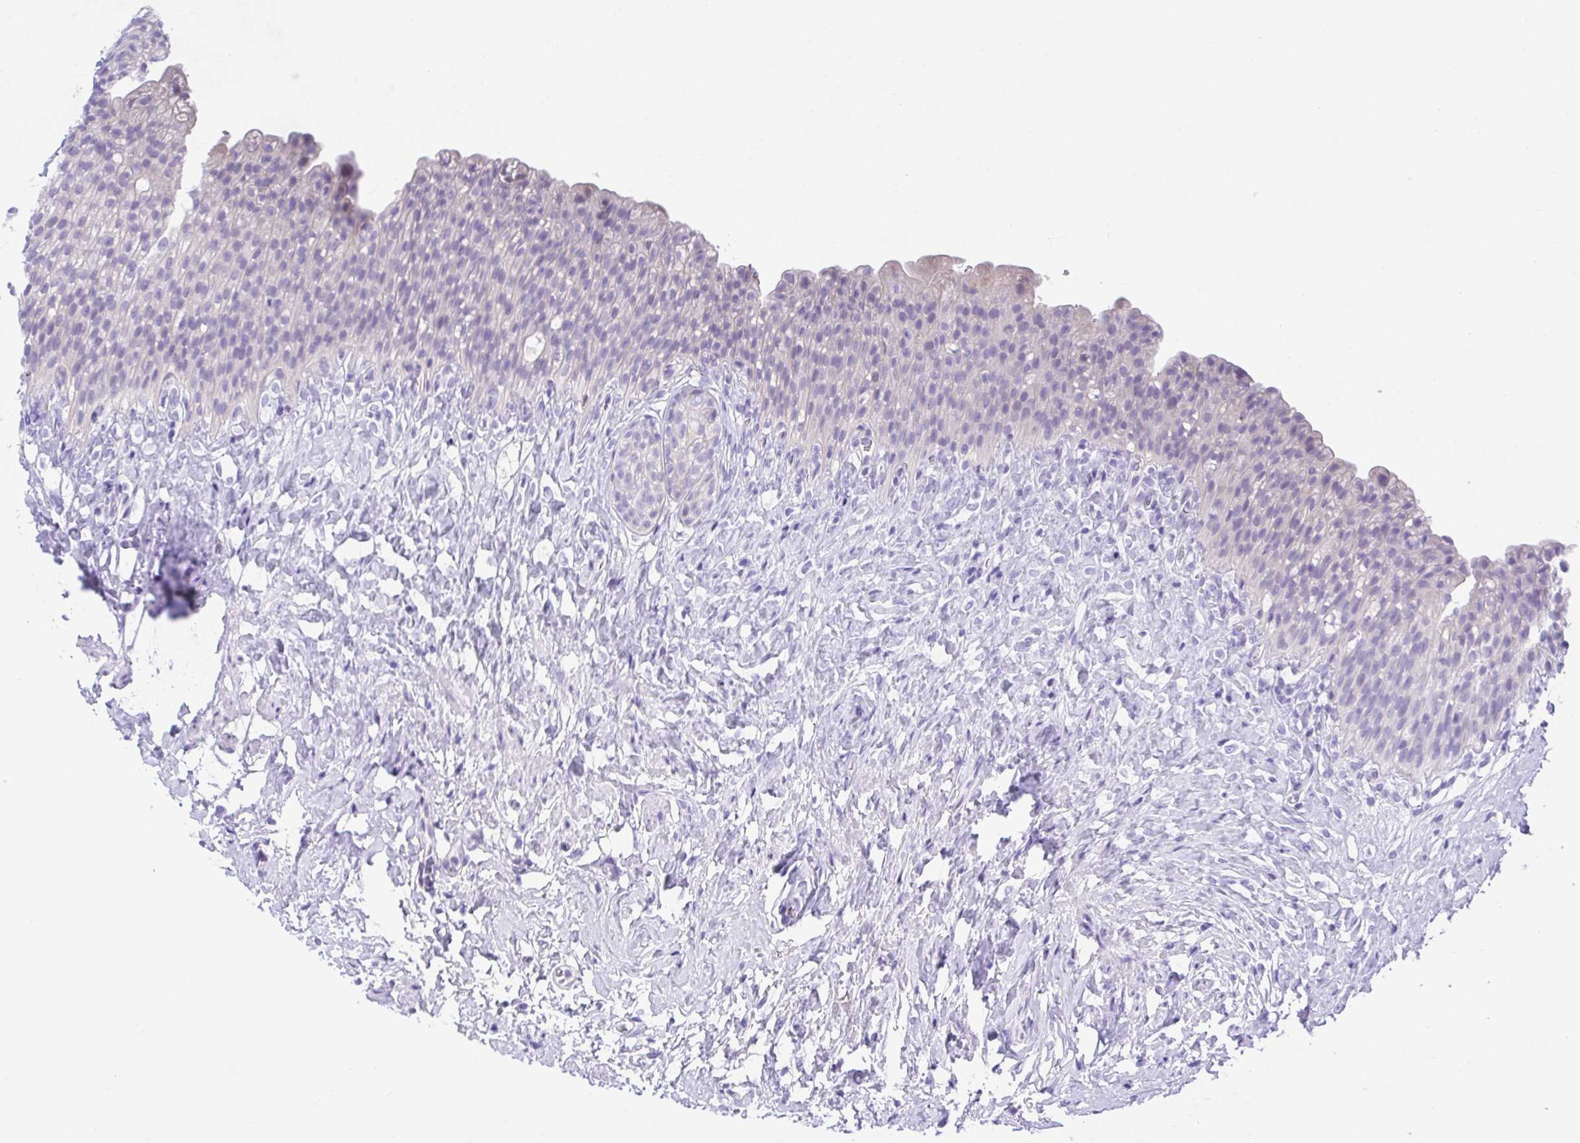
{"staining": {"intensity": "negative", "quantity": "none", "location": "none"}, "tissue": "urinary bladder", "cell_type": "Urothelial cells", "image_type": "normal", "snomed": [{"axis": "morphology", "description": "Normal tissue, NOS"}, {"axis": "topography", "description": "Urinary bladder"}, {"axis": "topography", "description": "Prostate"}], "caption": "DAB immunohistochemical staining of normal urinary bladder shows no significant positivity in urothelial cells.", "gene": "LUZP4", "patient": {"sex": "male", "age": 76}}